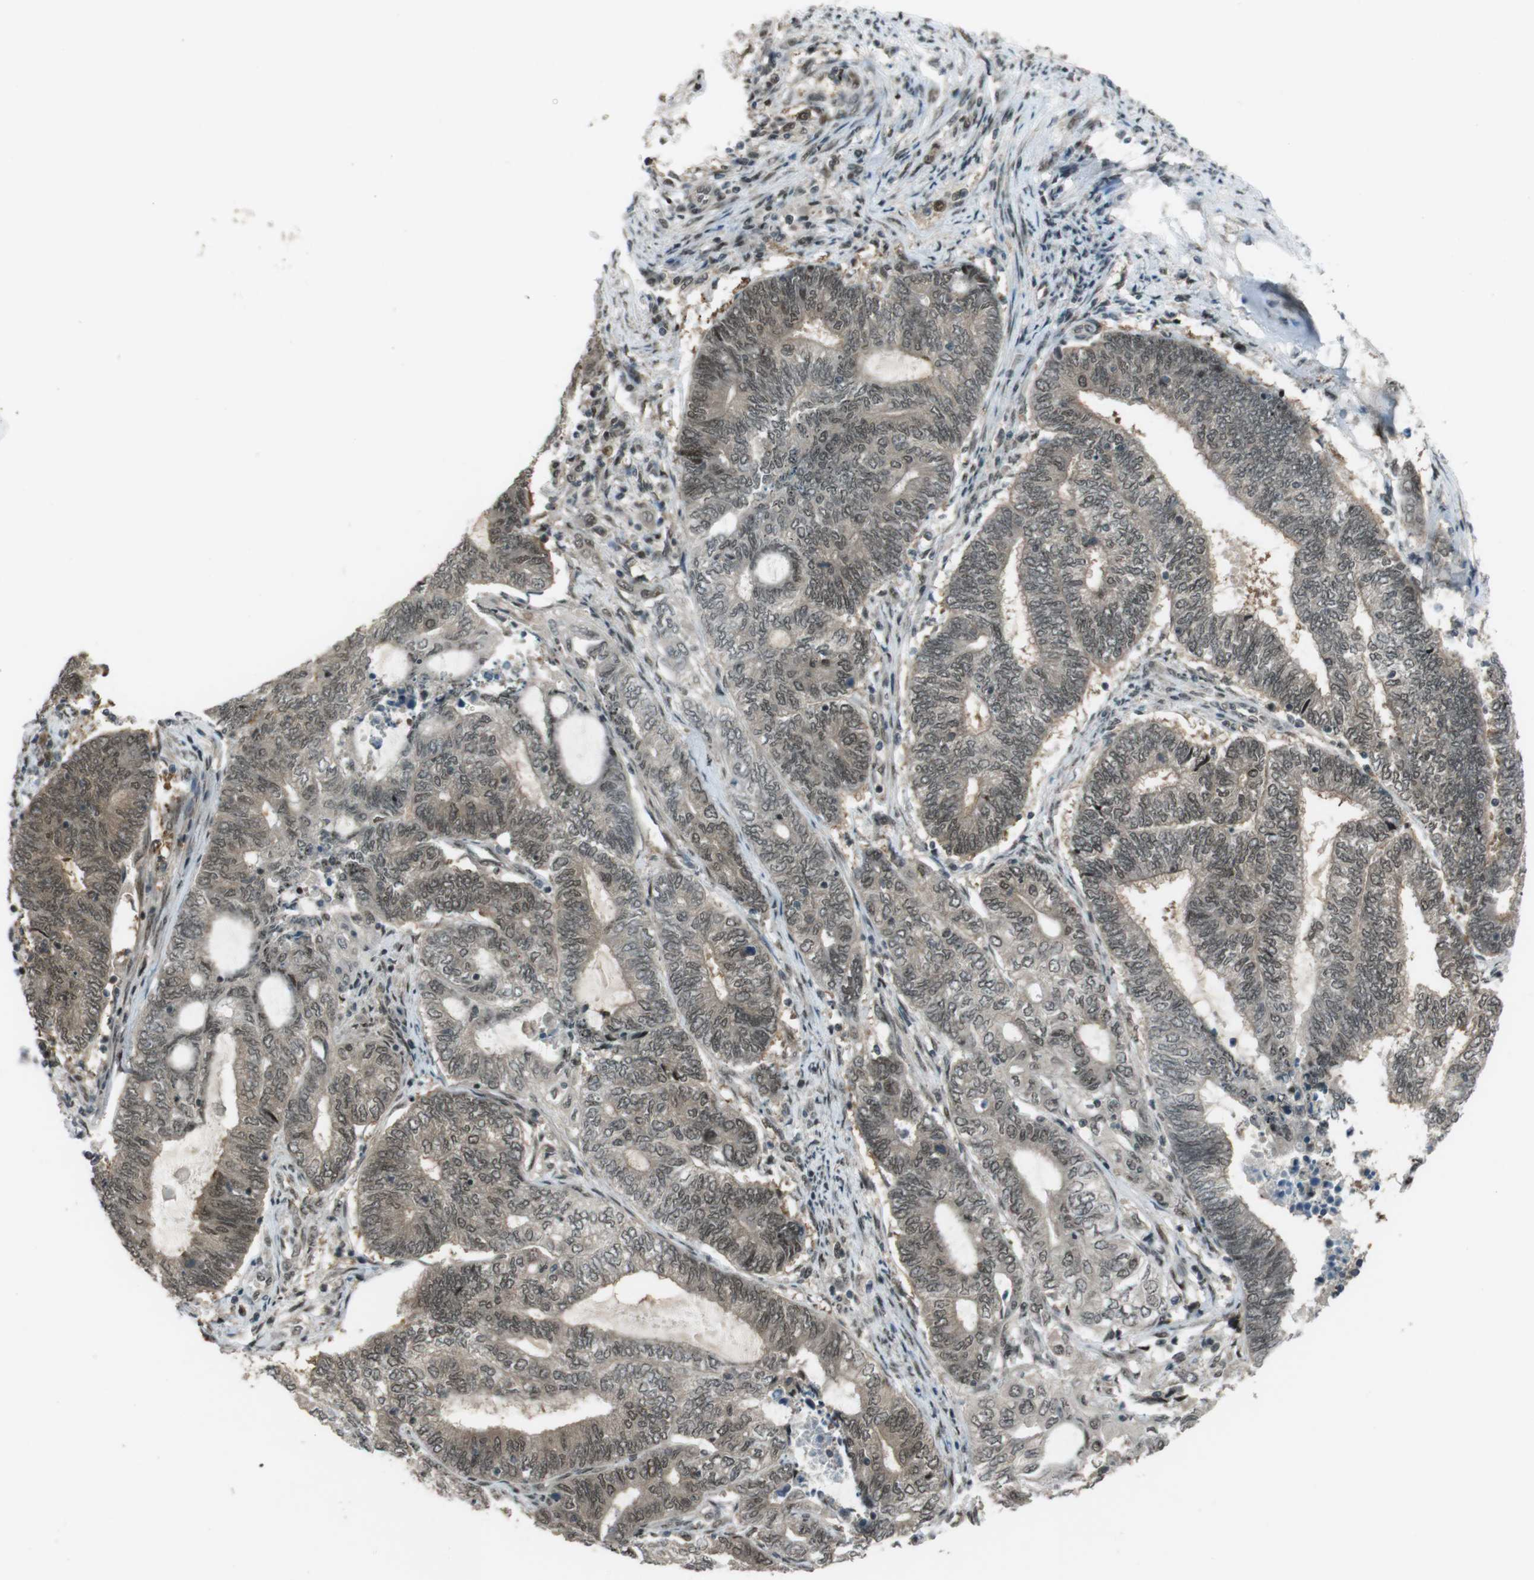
{"staining": {"intensity": "weak", "quantity": ">75%", "location": "cytoplasmic/membranous,nuclear"}, "tissue": "endometrial cancer", "cell_type": "Tumor cells", "image_type": "cancer", "snomed": [{"axis": "morphology", "description": "Adenocarcinoma, NOS"}, {"axis": "topography", "description": "Uterus"}, {"axis": "topography", "description": "Endometrium"}], "caption": "Human endometrial cancer (adenocarcinoma) stained for a protein (brown) shows weak cytoplasmic/membranous and nuclear positive expression in about >75% of tumor cells.", "gene": "SLITRK5", "patient": {"sex": "female", "age": 70}}